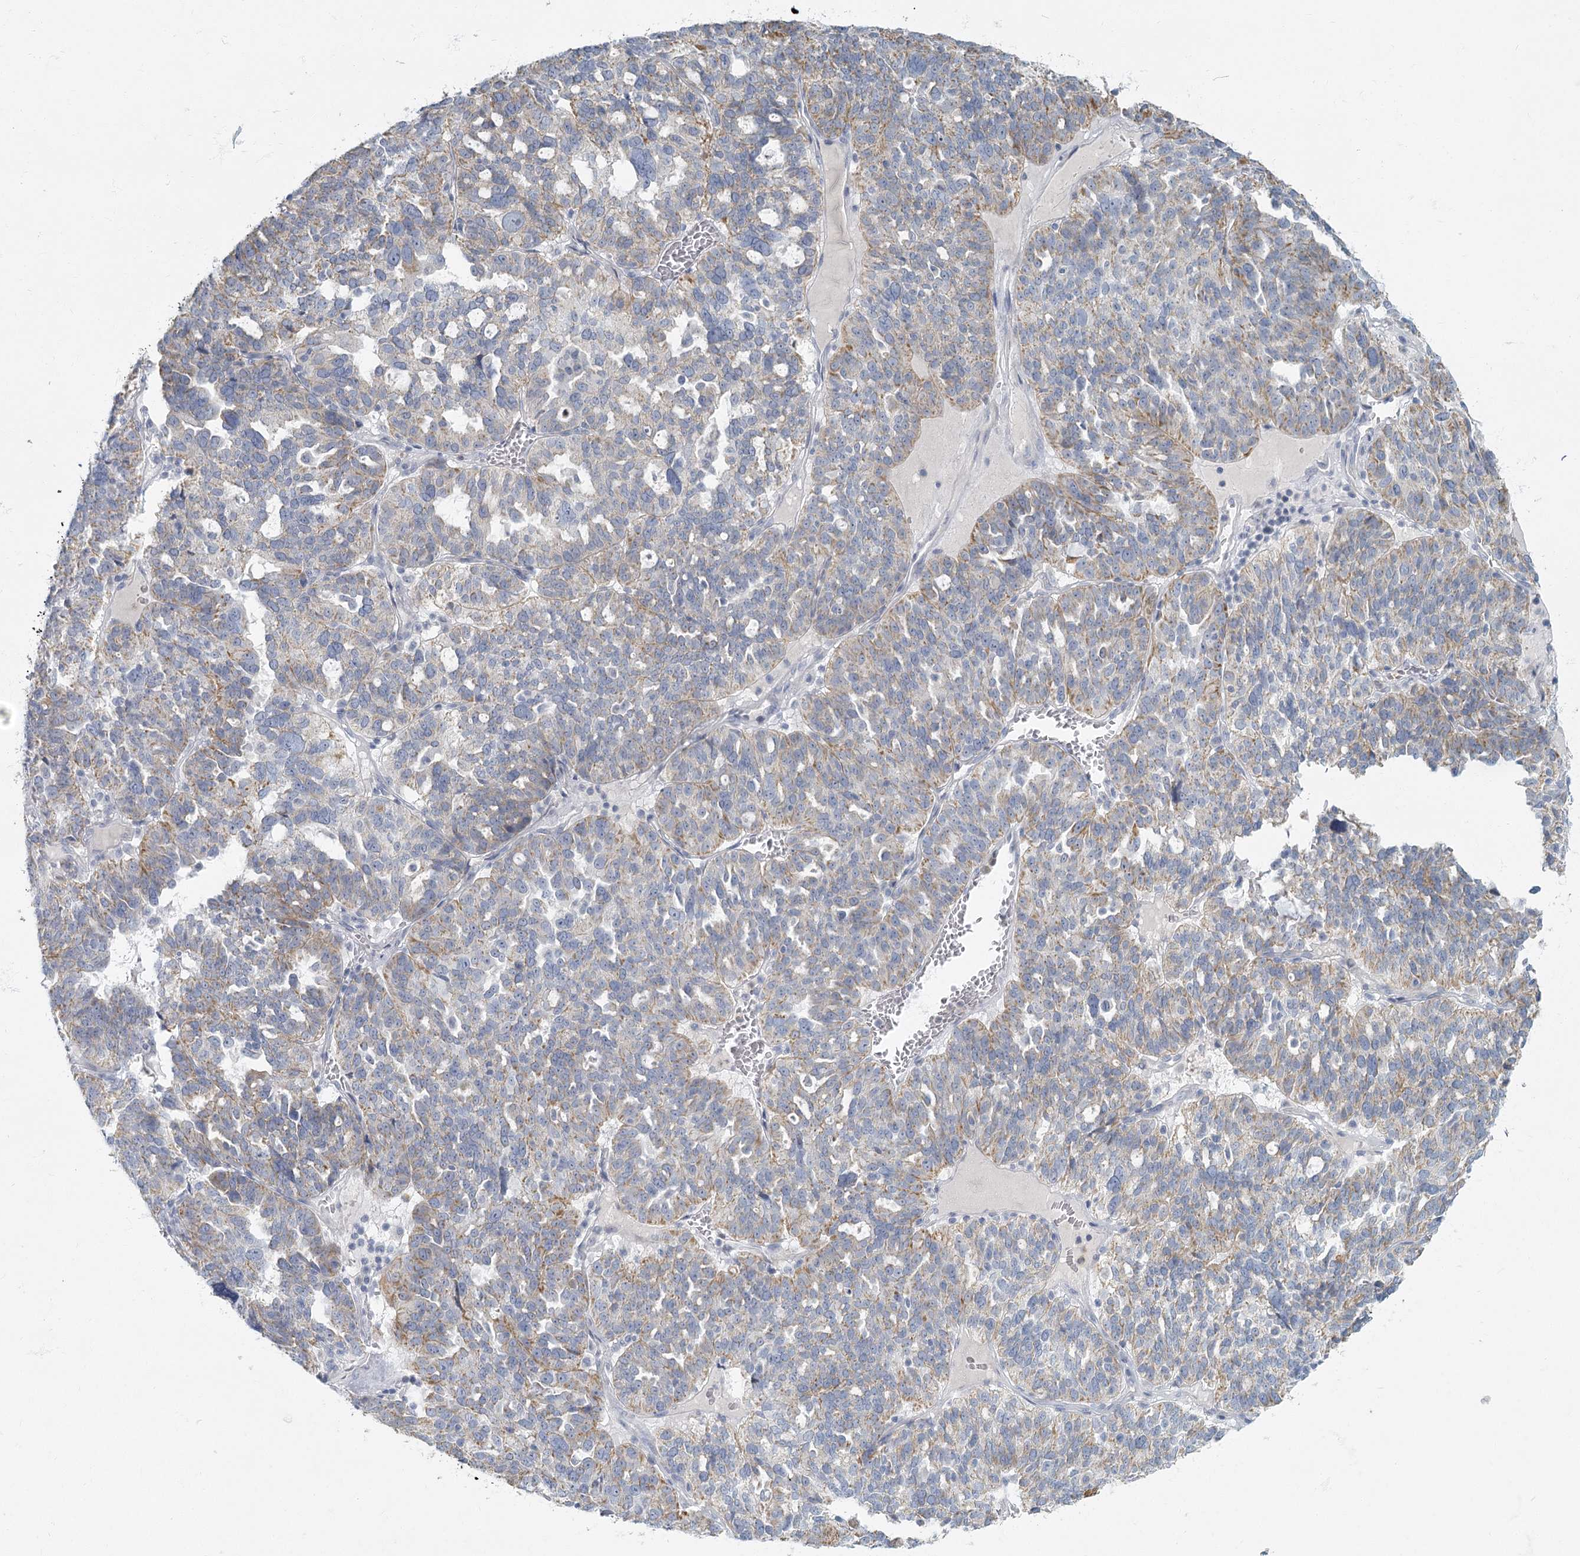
{"staining": {"intensity": "weak", "quantity": "25%-75%", "location": "cytoplasmic/membranous"}, "tissue": "ovarian cancer", "cell_type": "Tumor cells", "image_type": "cancer", "snomed": [{"axis": "morphology", "description": "Cystadenocarcinoma, serous, NOS"}, {"axis": "topography", "description": "Ovary"}], "caption": "DAB (3,3'-diaminobenzidine) immunohistochemical staining of ovarian serous cystadenocarcinoma displays weak cytoplasmic/membranous protein expression in about 25%-75% of tumor cells.", "gene": "FAM110C", "patient": {"sex": "female", "age": 59}}